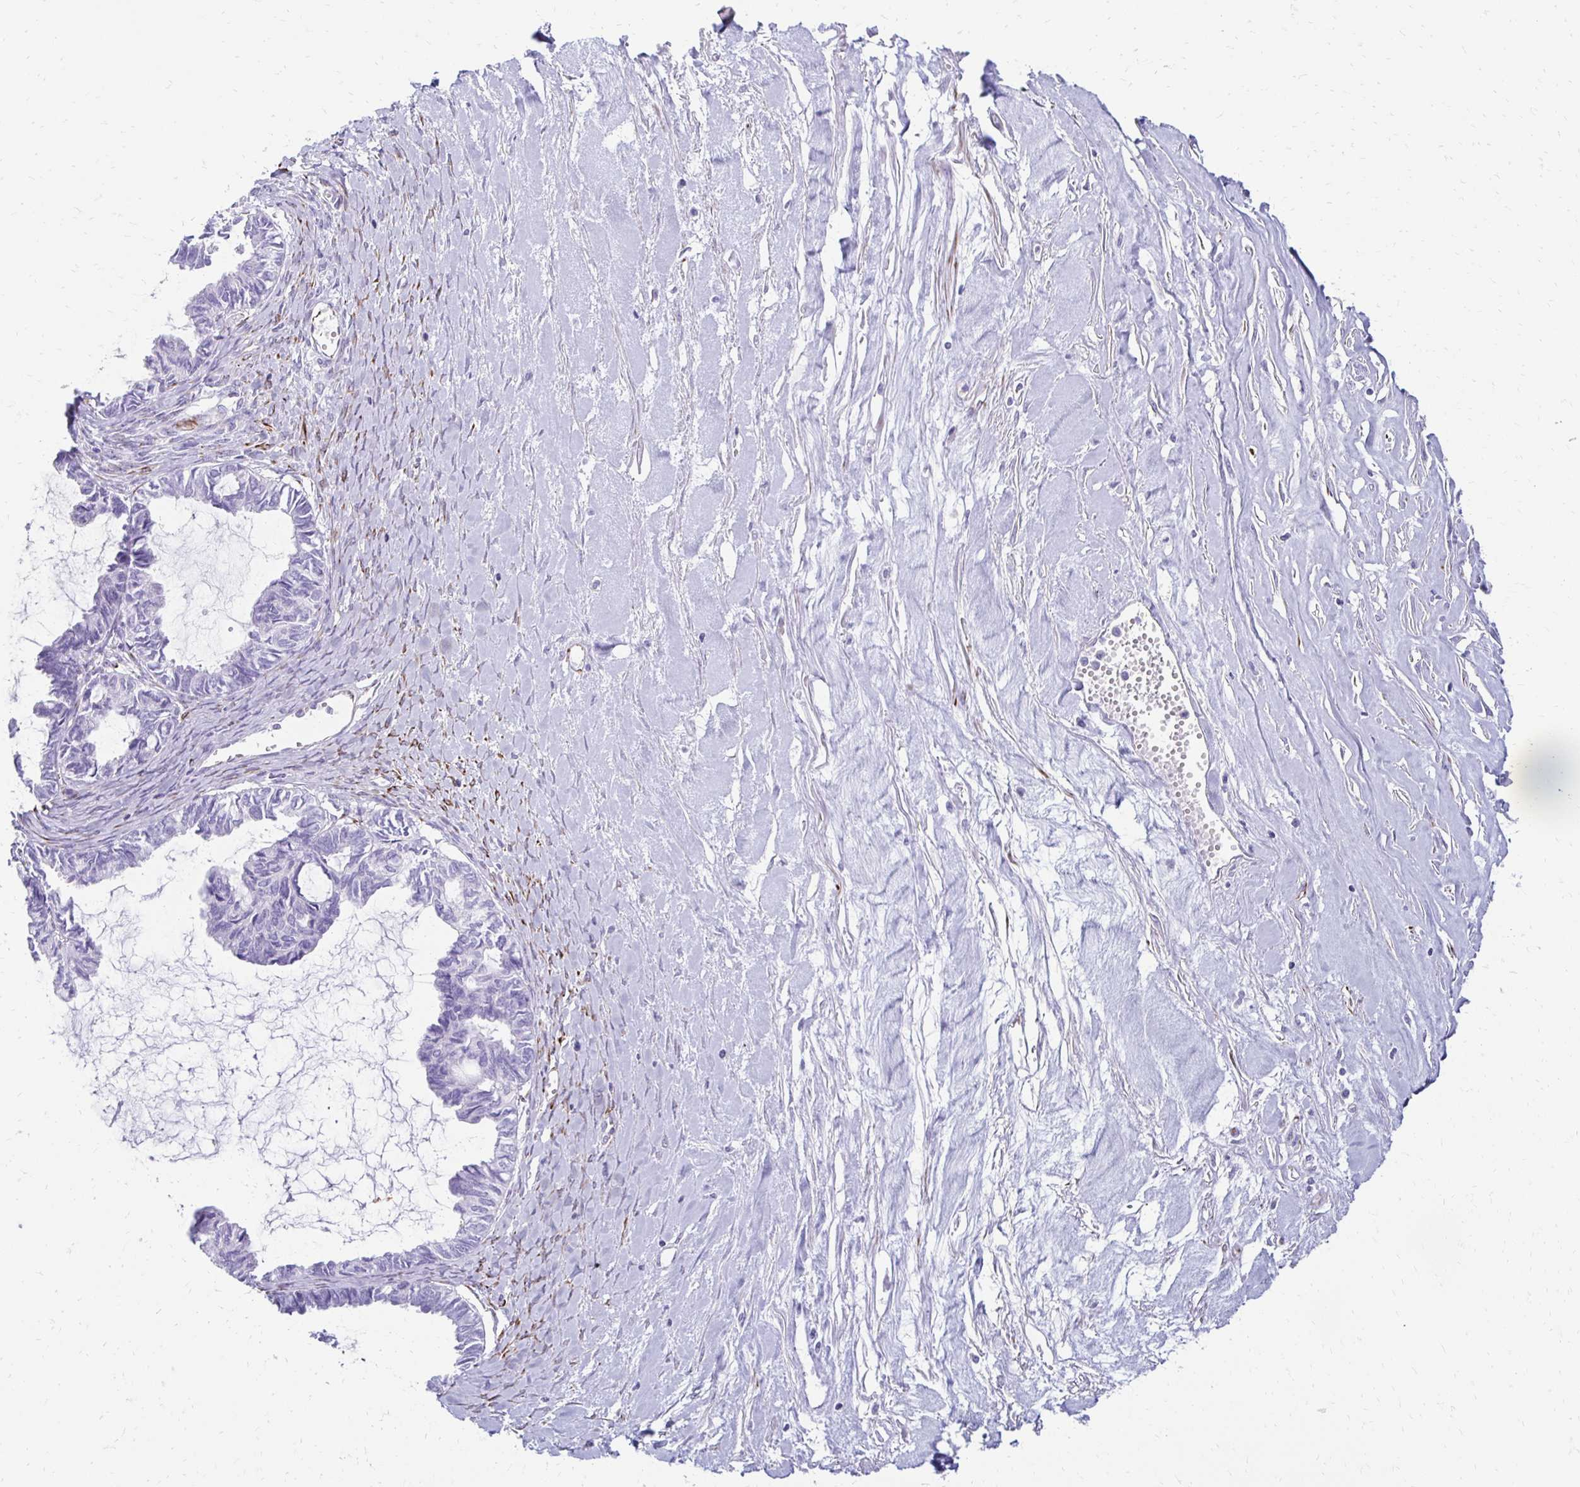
{"staining": {"intensity": "negative", "quantity": "none", "location": "none"}, "tissue": "ovarian cancer", "cell_type": "Tumor cells", "image_type": "cancer", "snomed": [{"axis": "morphology", "description": "Cystadenocarcinoma, mucinous, NOS"}, {"axis": "topography", "description": "Ovary"}], "caption": "DAB immunohistochemical staining of ovarian mucinous cystadenocarcinoma reveals no significant staining in tumor cells.", "gene": "TMEM54", "patient": {"sex": "female", "age": 61}}